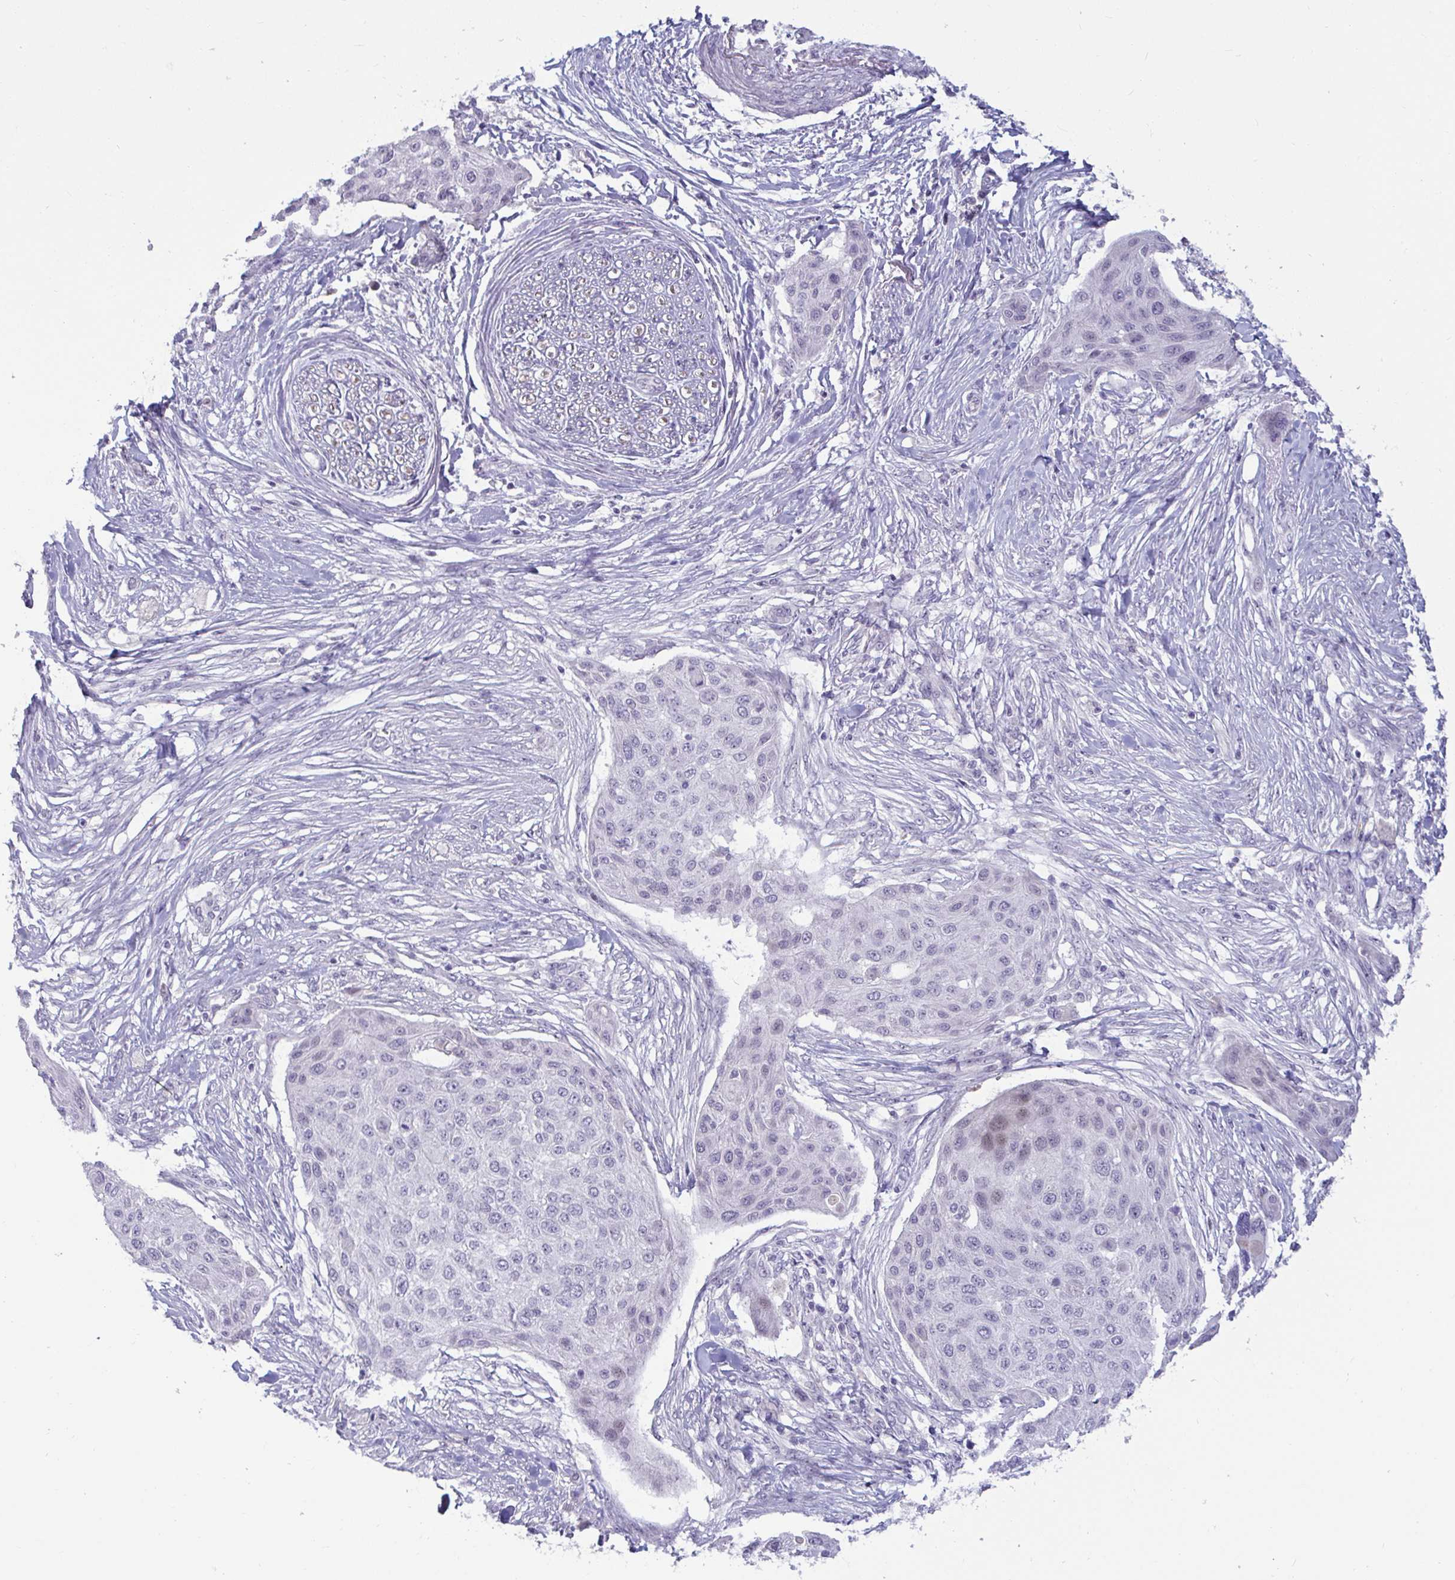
{"staining": {"intensity": "negative", "quantity": "none", "location": "none"}, "tissue": "skin cancer", "cell_type": "Tumor cells", "image_type": "cancer", "snomed": [{"axis": "morphology", "description": "Squamous cell carcinoma, NOS"}, {"axis": "topography", "description": "Skin"}], "caption": "DAB (3,3'-diaminobenzidine) immunohistochemical staining of skin cancer demonstrates no significant positivity in tumor cells.", "gene": "GSTM1", "patient": {"sex": "female", "age": 87}}